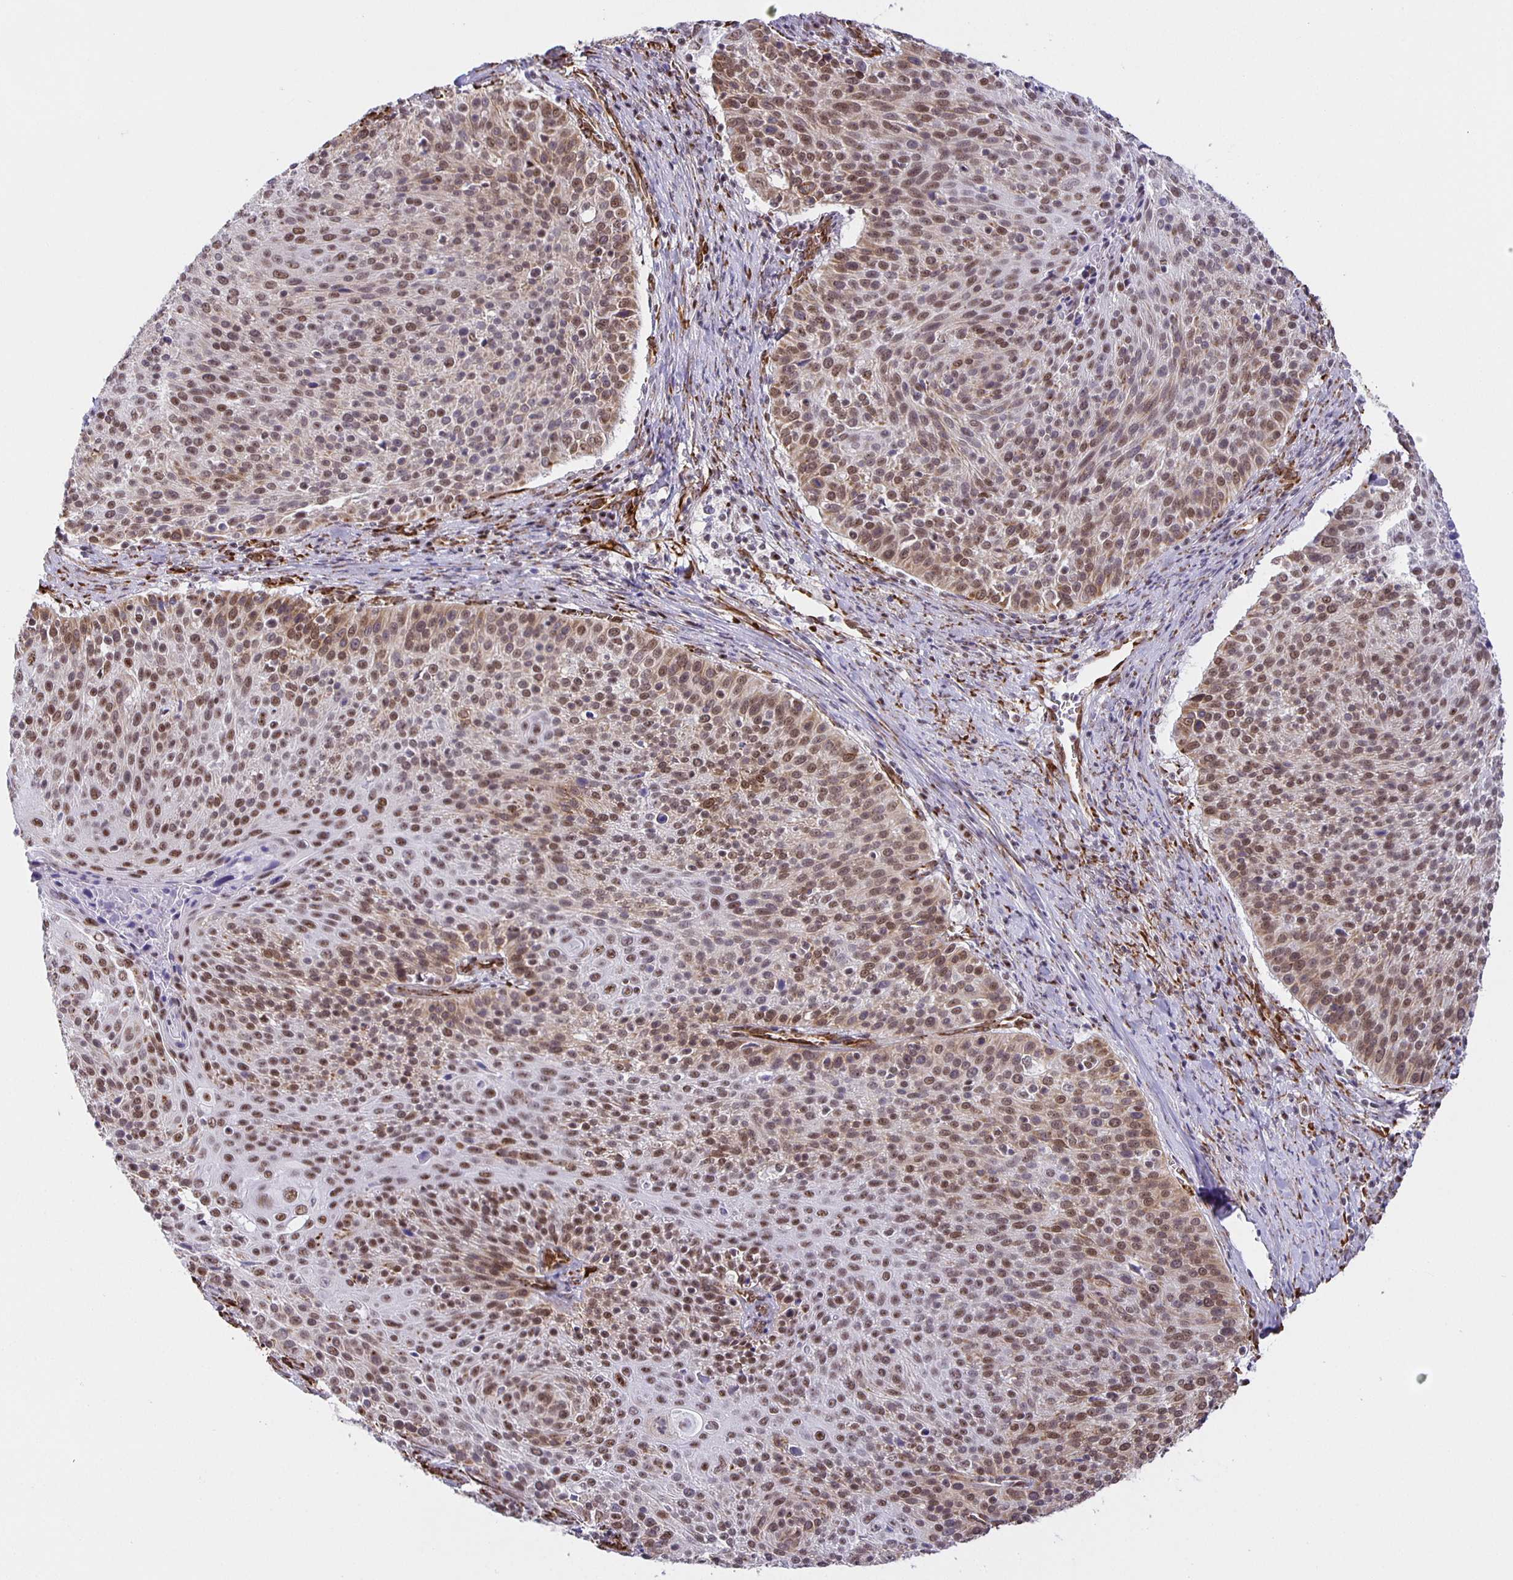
{"staining": {"intensity": "moderate", "quantity": ">75%", "location": "nuclear"}, "tissue": "cervical cancer", "cell_type": "Tumor cells", "image_type": "cancer", "snomed": [{"axis": "morphology", "description": "Squamous cell carcinoma, NOS"}, {"axis": "topography", "description": "Cervix"}], "caption": "Protein staining displays moderate nuclear expression in approximately >75% of tumor cells in cervical squamous cell carcinoma.", "gene": "ZRANB2", "patient": {"sex": "female", "age": 31}}